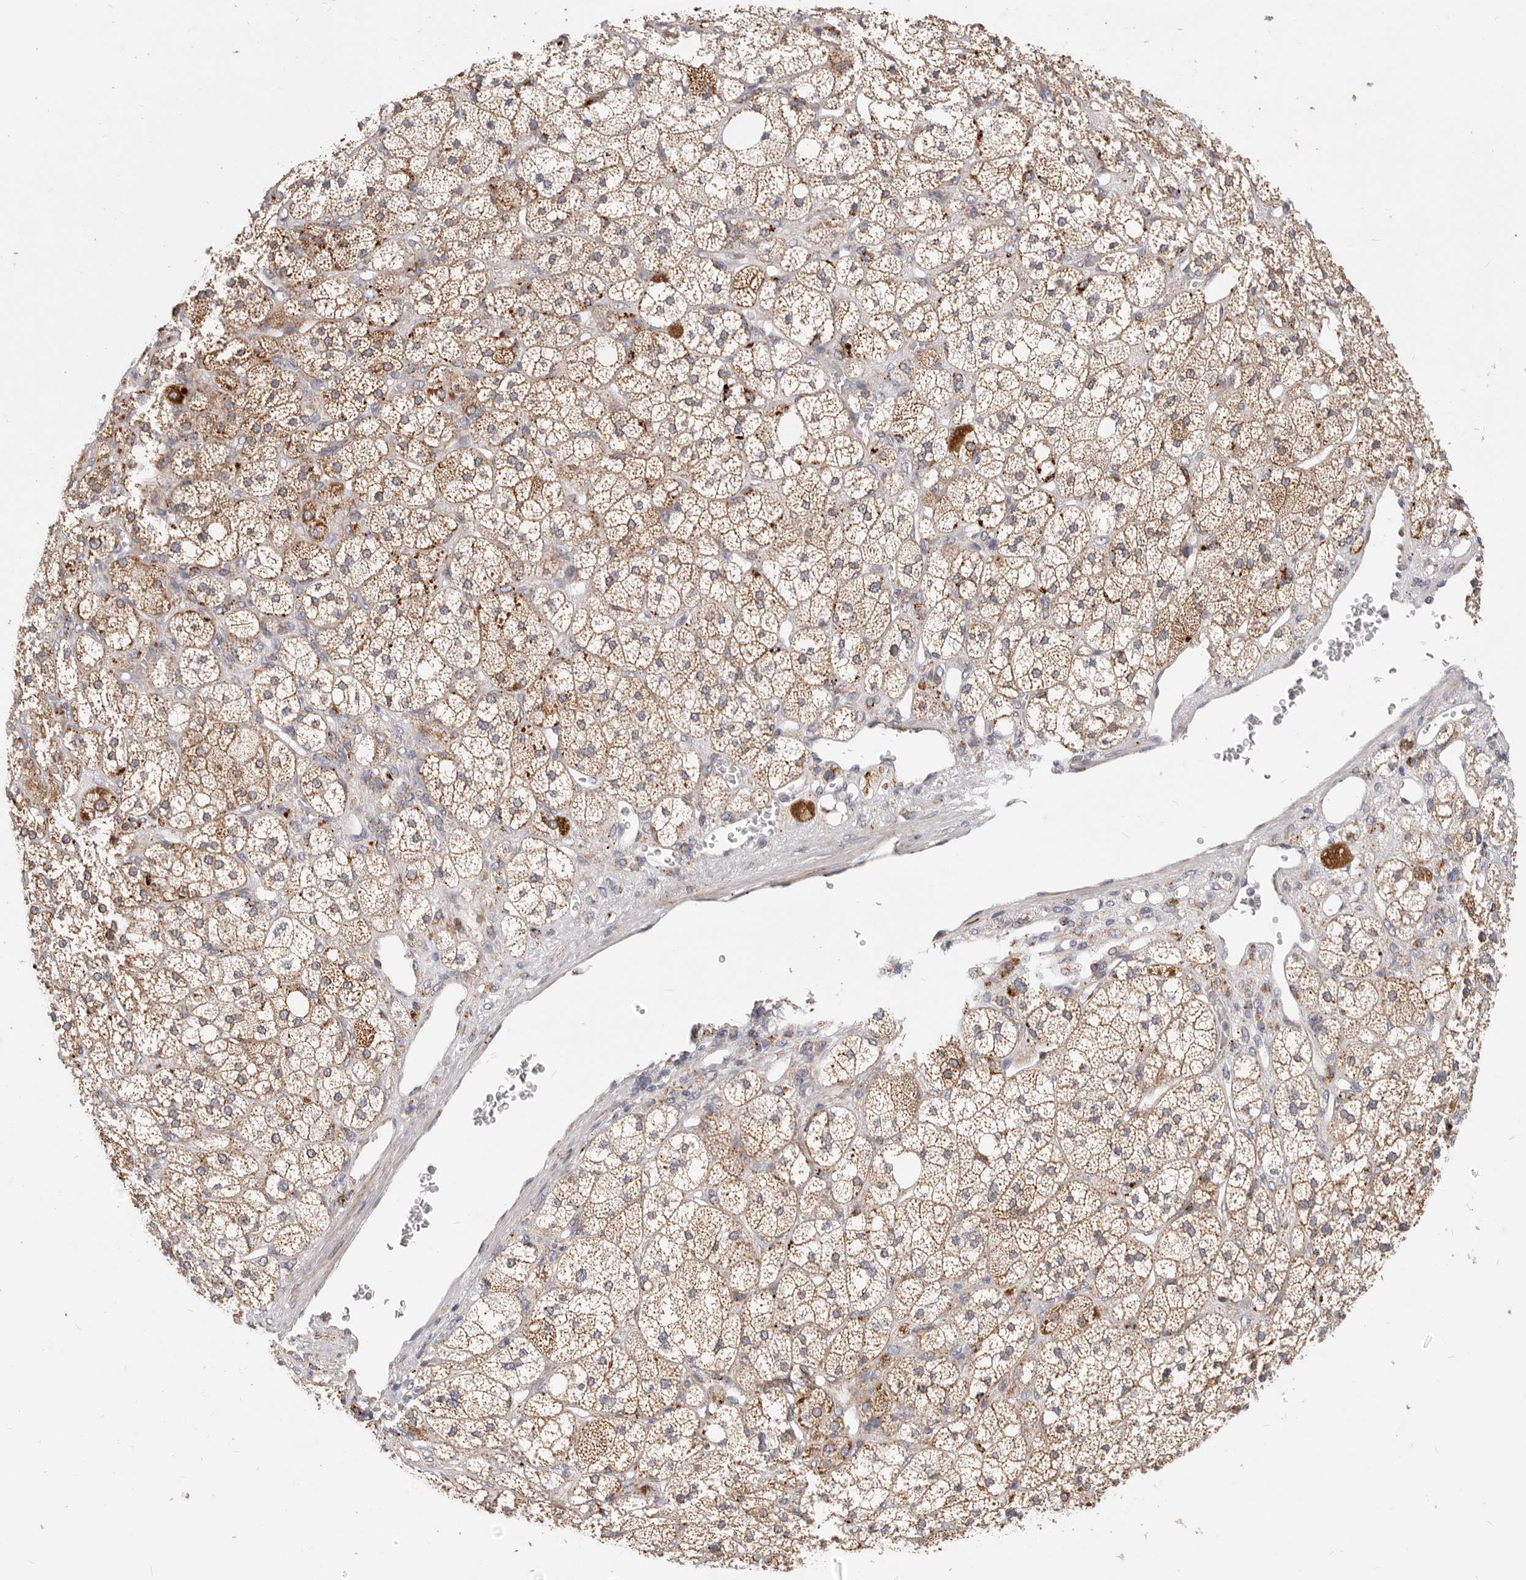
{"staining": {"intensity": "moderate", "quantity": ">75%", "location": "cytoplasmic/membranous"}, "tissue": "adrenal gland", "cell_type": "Glandular cells", "image_type": "normal", "snomed": [{"axis": "morphology", "description": "Normal tissue, NOS"}, {"axis": "topography", "description": "Adrenal gland"}], "caption": "The micrograph shows a brown stain indicating the presence of a protein in the cytoplasmic/membranous of glandular cells in adrenal gland.", "gene": "TOR3A", "patient": {"sex": "male", "age": 61}}